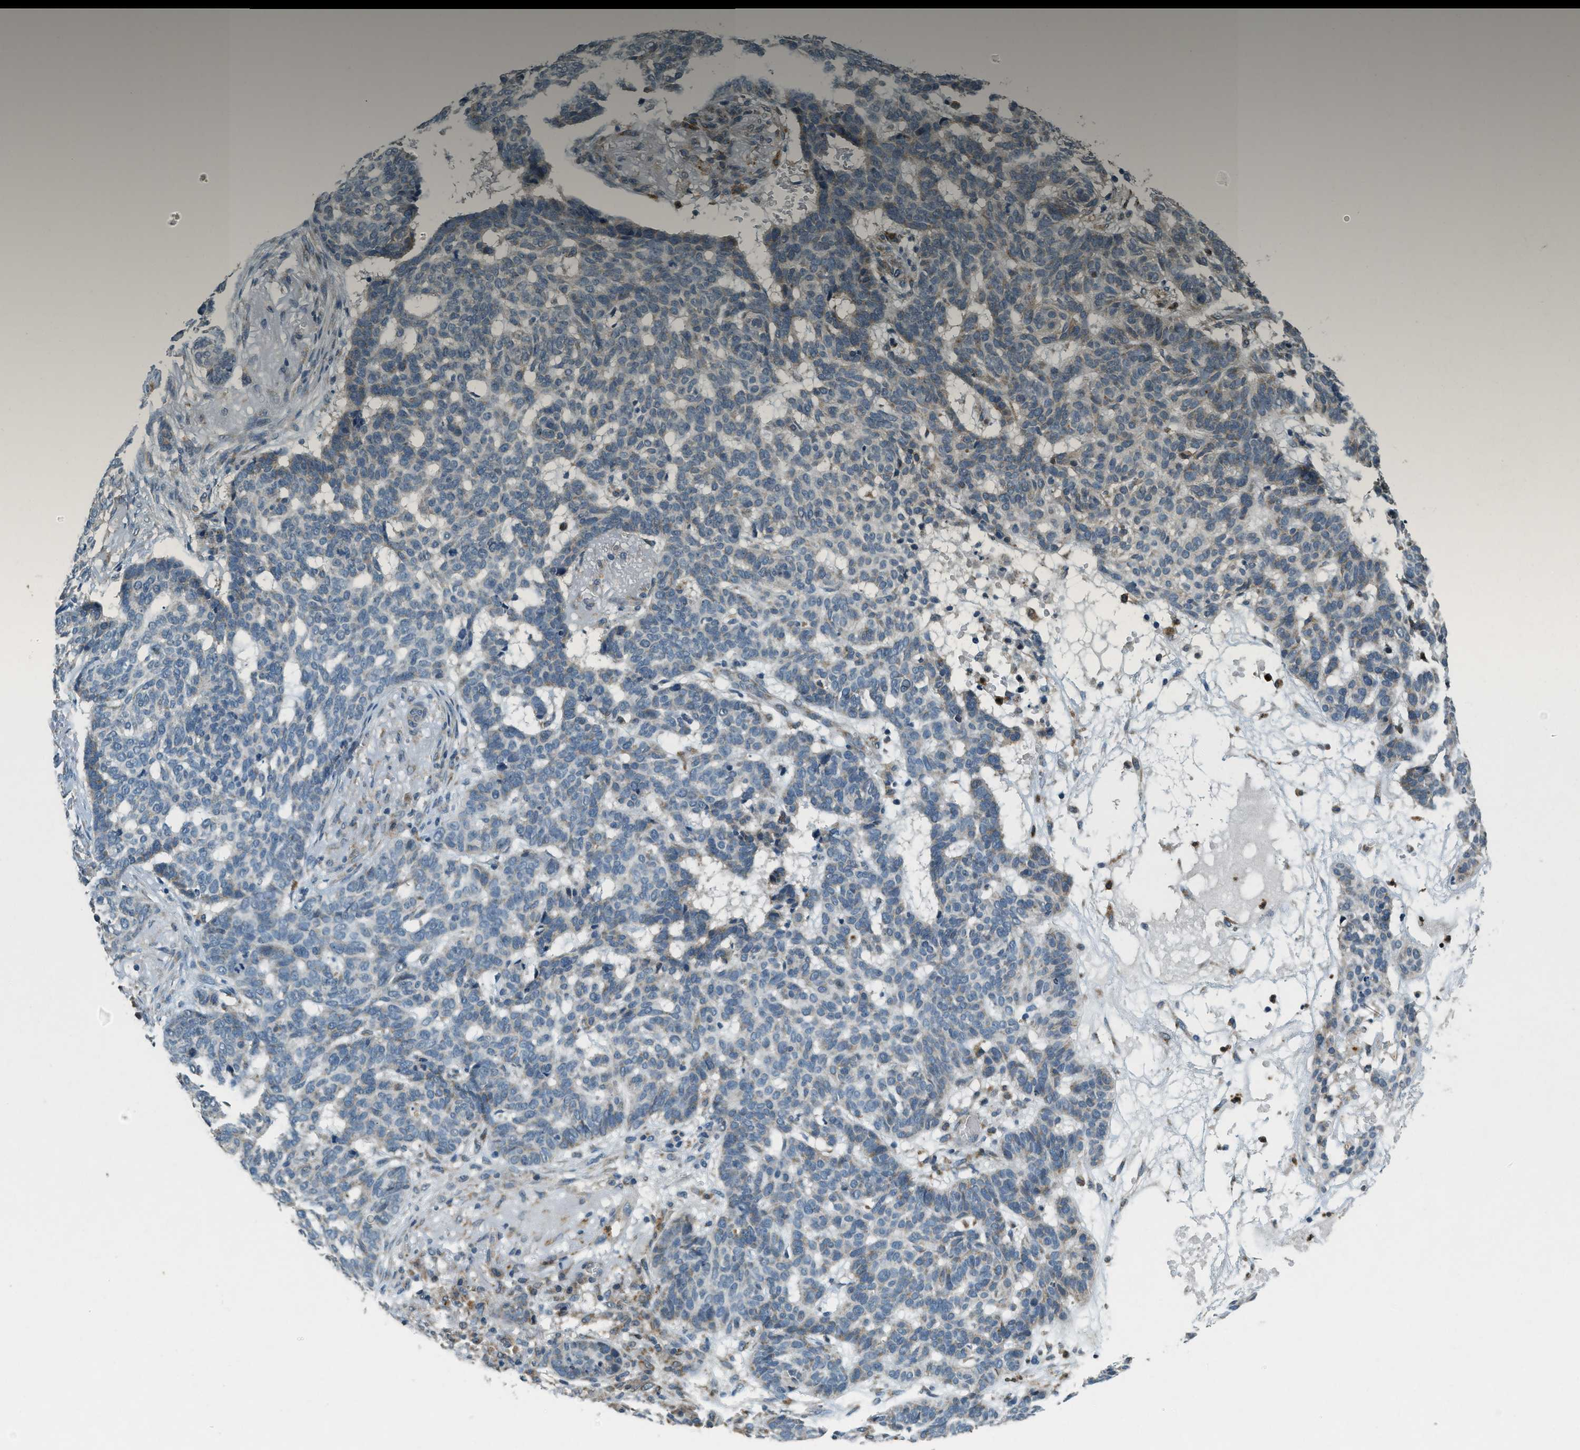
{"staining": {"intensity": "weak", "quantity": "<25%", "location": "cytoplasmic/membranous"}, "tissue": "skin cancer", "cell_type": "Tumor cells", "image_type": "cancer", "snomed": [{"axis": "morphology", "description": "Basal cell carcinoma"}, {"axis": "topography", "description": "Skin"}], "caption": "Image shows no significant protein staining in tumor cells of skin cancer (basal cell carcinoma). (DAB immunohistochemistry visualized using brightfield microscopy, high magnification).", "gene": "RAB3D", "patient": {"sex": "male", "age": 85}}